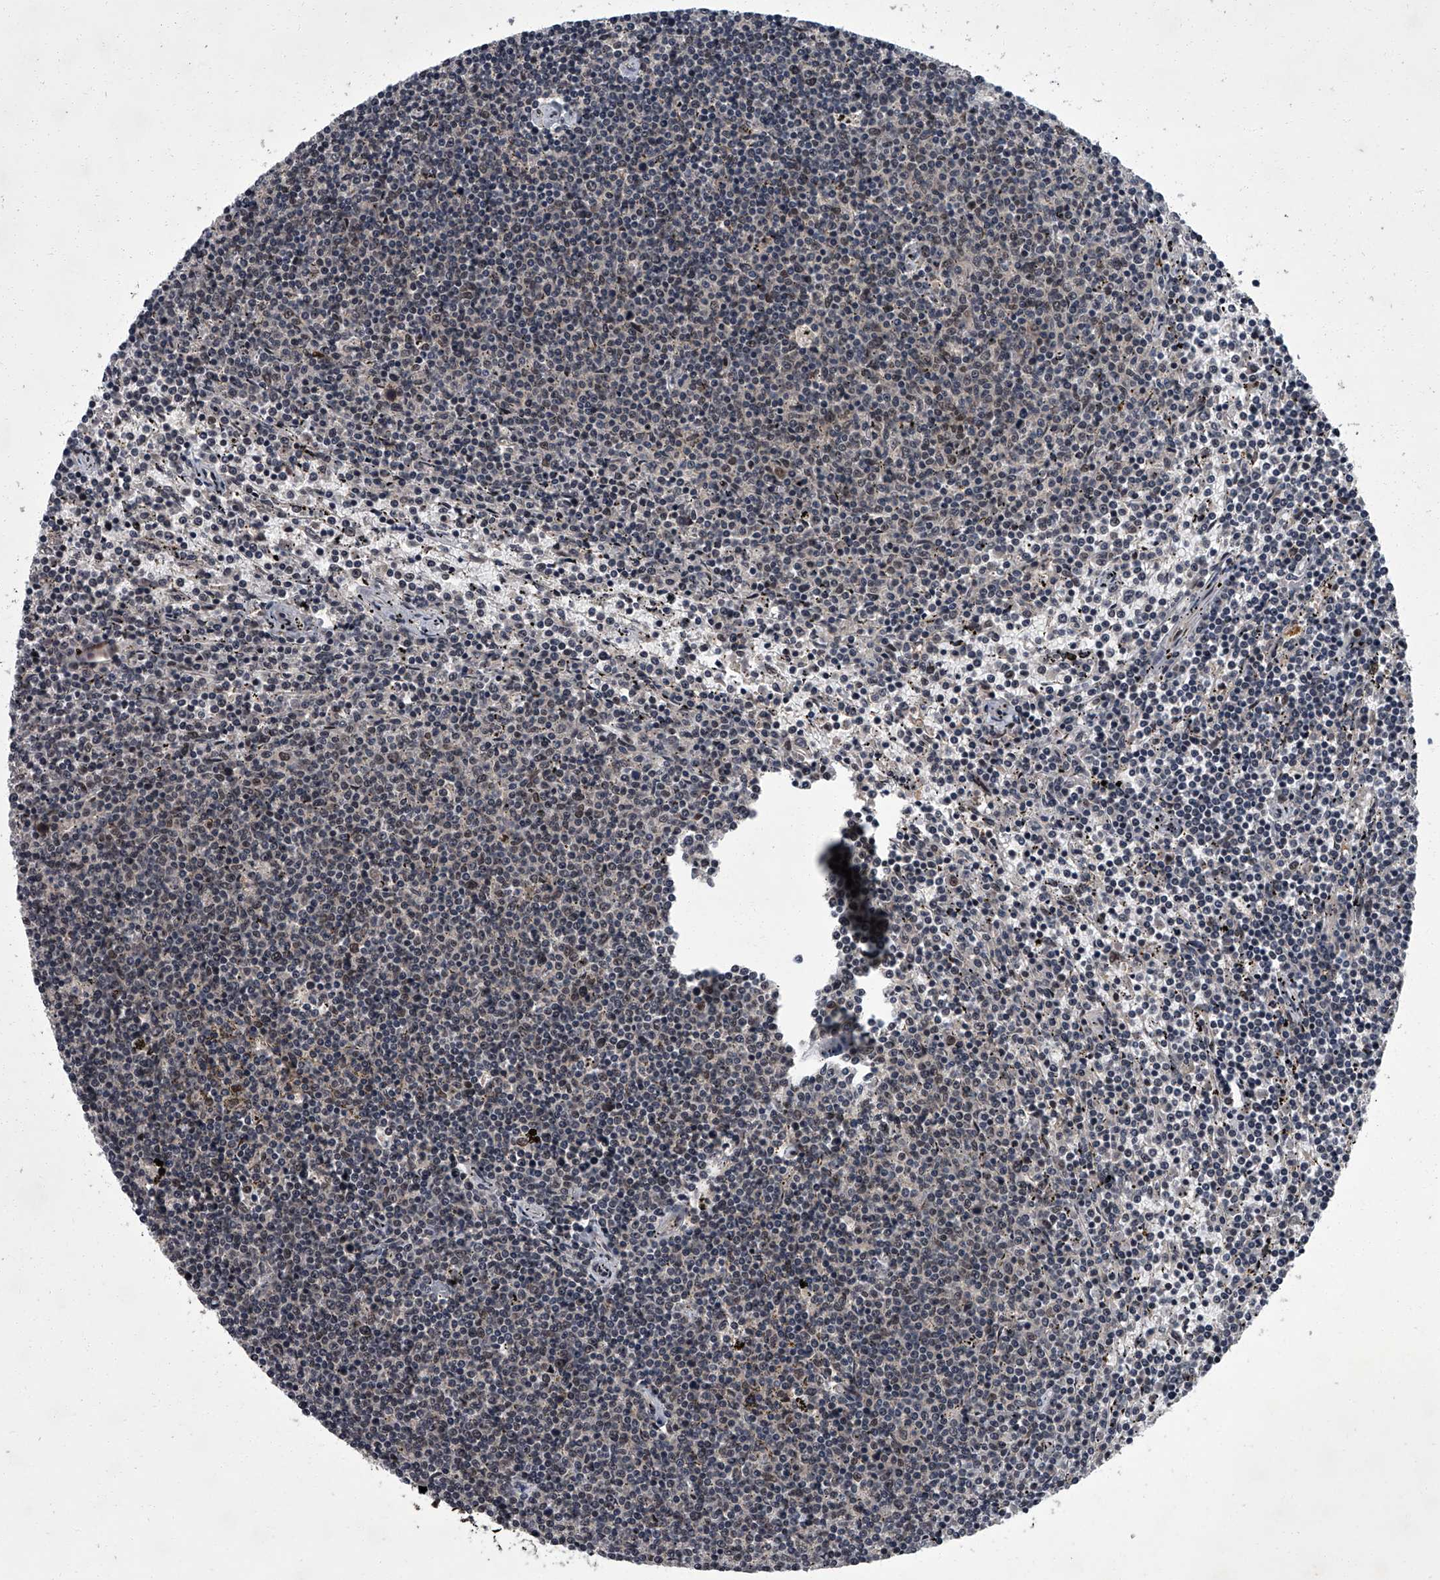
{"staining": {"intensity": "negative", "quantity": "none", "location": "none"}, "tissue": "lymphoma", "cell_type": "Tumor cells", "image_type": "cancer", "snomed": [{"axis": "morphology", "description": "Malignant lymphoma, non-Hodgkin's type, Low grade"}, {"axis": "topography", "description": "Spleen"}], "caption": "The photomicrograph shows no significant expression in tumor cells of lymphoma.", "gene": "ZNF518B", "patient": {"sex": "female", "age": 50}}